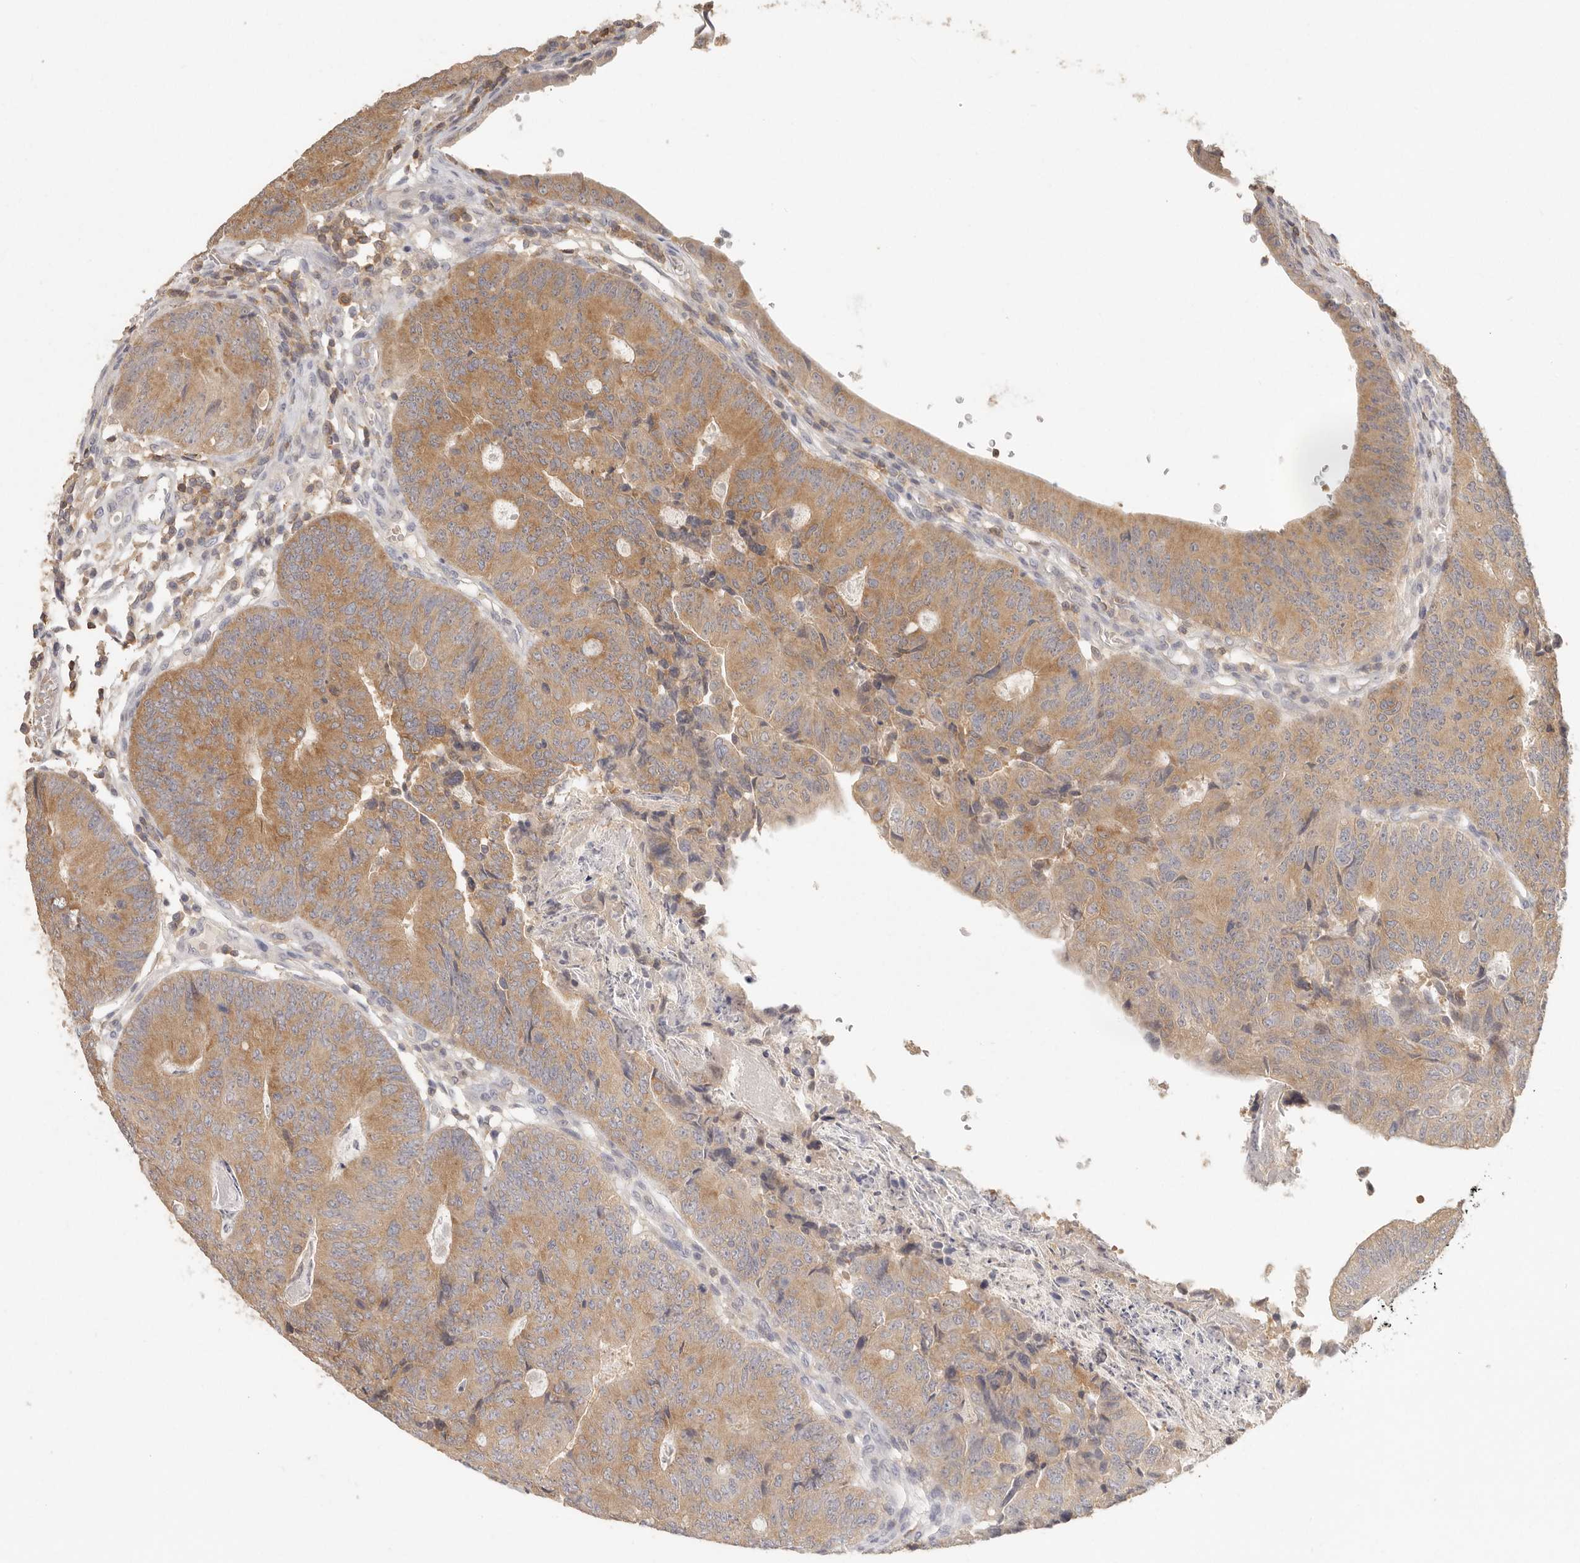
{"staining": {"intensity": "moderate", "quantity": ">75%", "location": "cytoplasmic/membranous"}, "tissue": "colorectal cancer", "cell_type": "Tumor cells", "image_type": "cancer", "snomed": [{"axis": "morphology", "description": "Adenocarcinoma, NOS"}, {"axis": "topography", "description": "Colon"}], "caption": "Human colorectal adenocarcinoma stained for a protein (brown) displays moderate cytoplasmic/membranous positive staining in about >75% of tumor cells.", "gene": "CSK", "patient": {"sex": "female", "age": 67}}